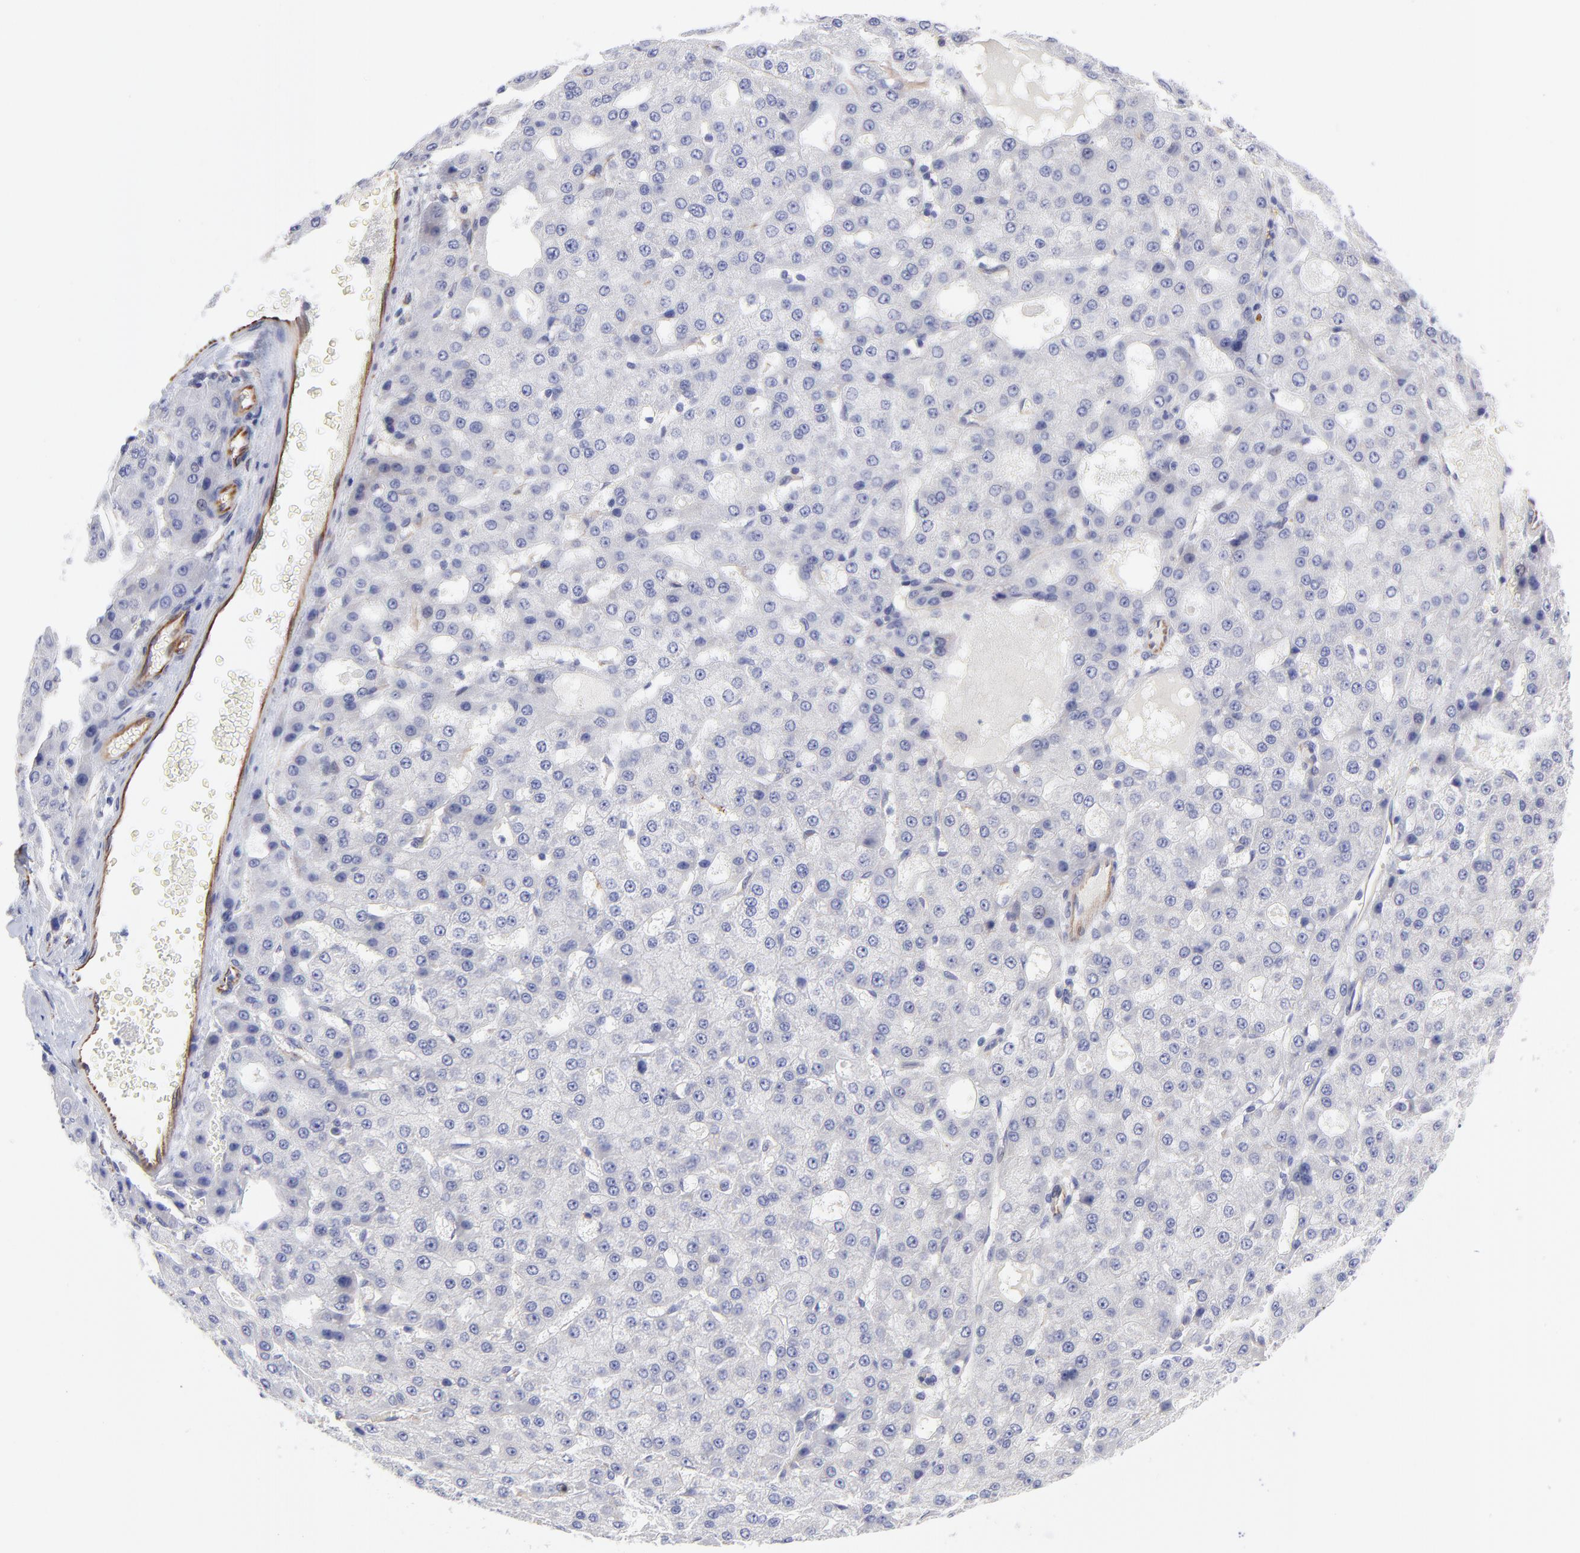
{"staining": {"intensity": "weak", "quantity": "<25%", "location": "cytoplasmic/membranous"}, "tissue": "liver cancer", "cell_type": "Tumor cells", "image_type": "cancer", "snomed": [{"axis": "morphology", "description": "Carcinoma, Hepatocellular, NOS"}, {"axis": "topography", "description": "Liver"}], "caption": "Immunohistochemistry (IHC) of hepatocellular carcinoma (liver) exhibits no staining in tumor cells.", "gene": "COX8C", "patient": {"sex": "male", "age": 47}}